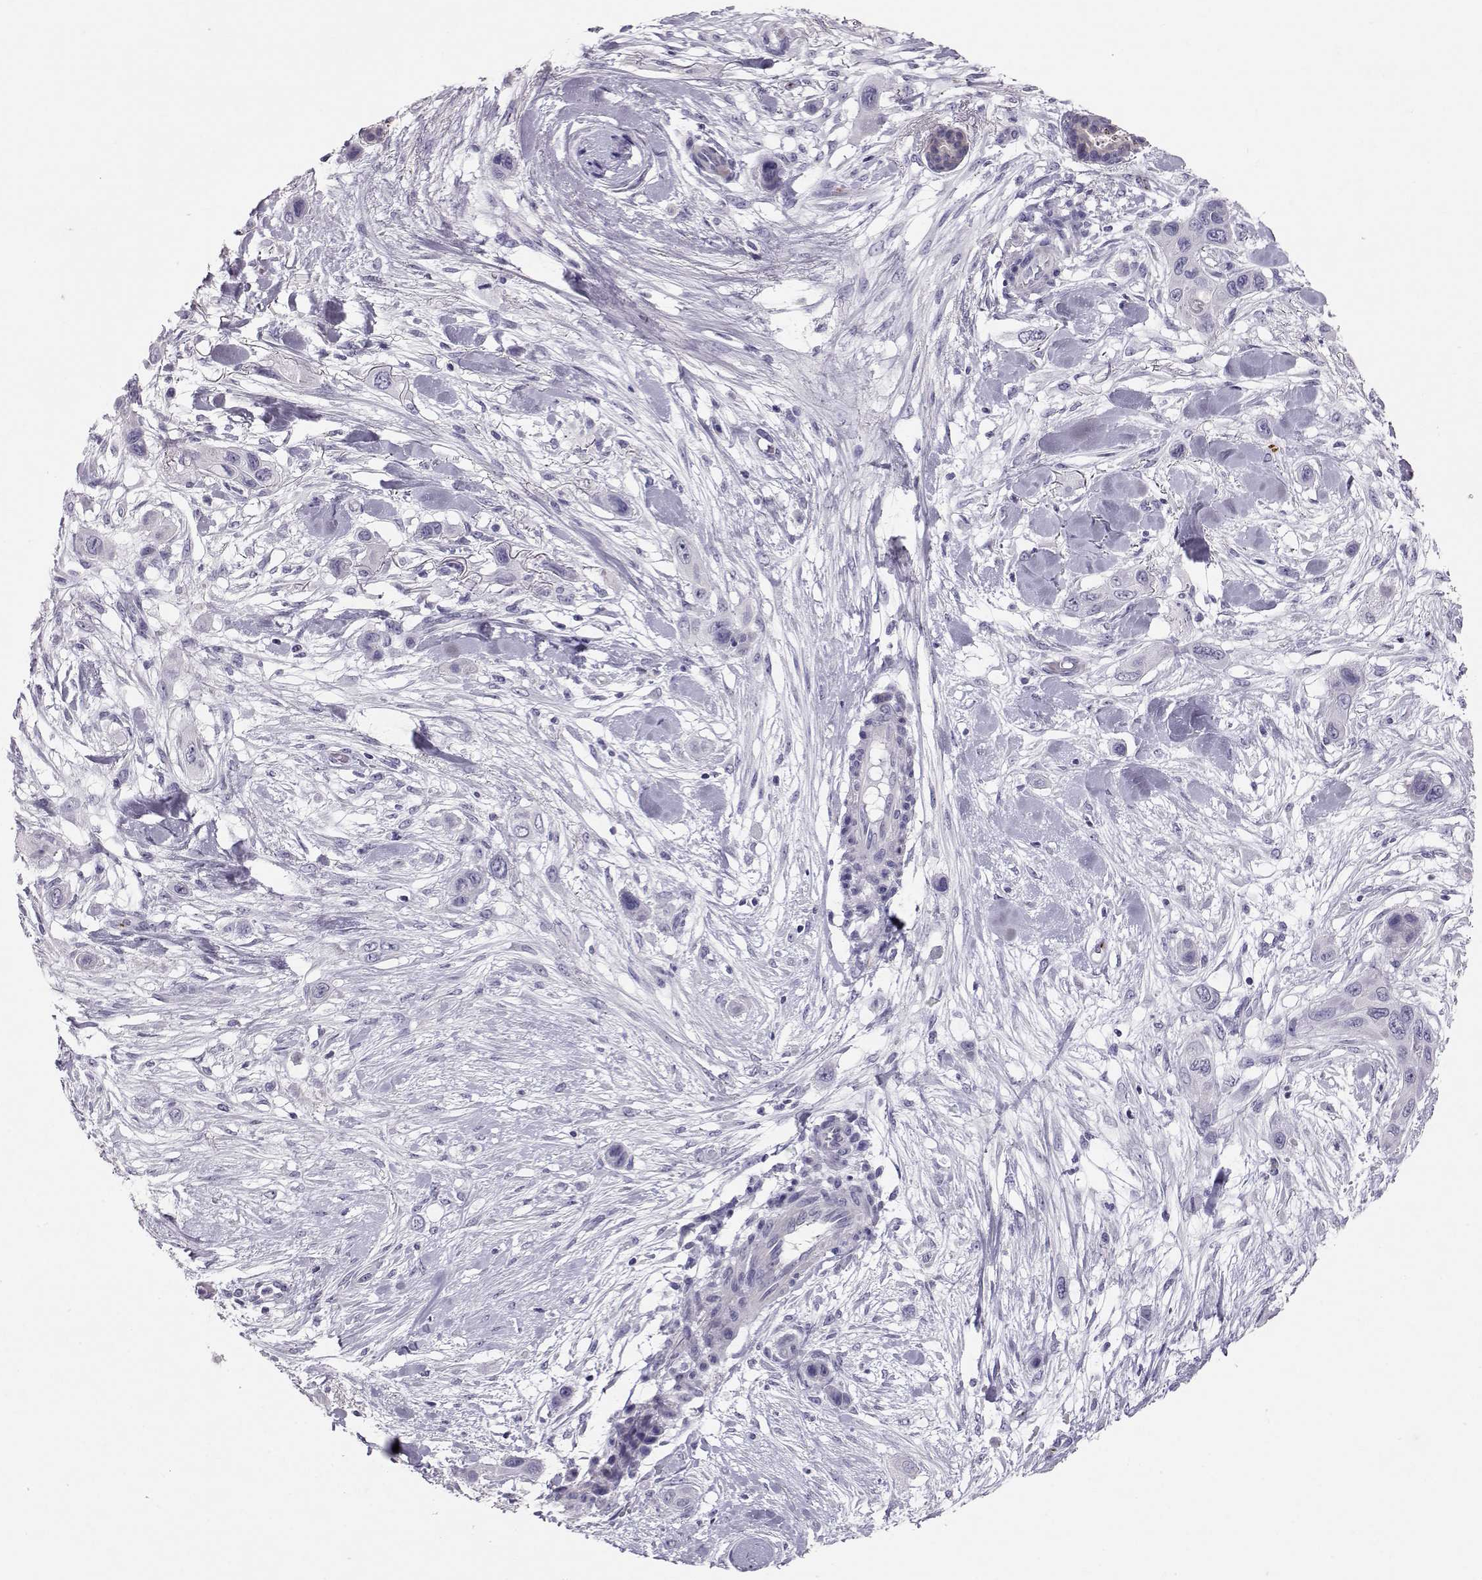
{"staining": {"intensity": "negative", "quantity": "none", "location": "none"}, "tissue": "skin cancer", "cell_type": "Tumor cells", "image_type": "cancer", "snomed": [{"axis": "morphology", "description": "Squamous cell carcinoma, NOS"}, {"axis": "topography", "description": "Skin"}], "caption": "Immunohistochemistry (IHC) micrograph of neoplastic tissue: human squamous cell carcinoma (skin) stained with DAB (3,3'-diaminobenzidine) exhibits no significant protein positivity in tumor cells.", "gene": "RD3", "patient": {"sex": "male", "age": 79}}